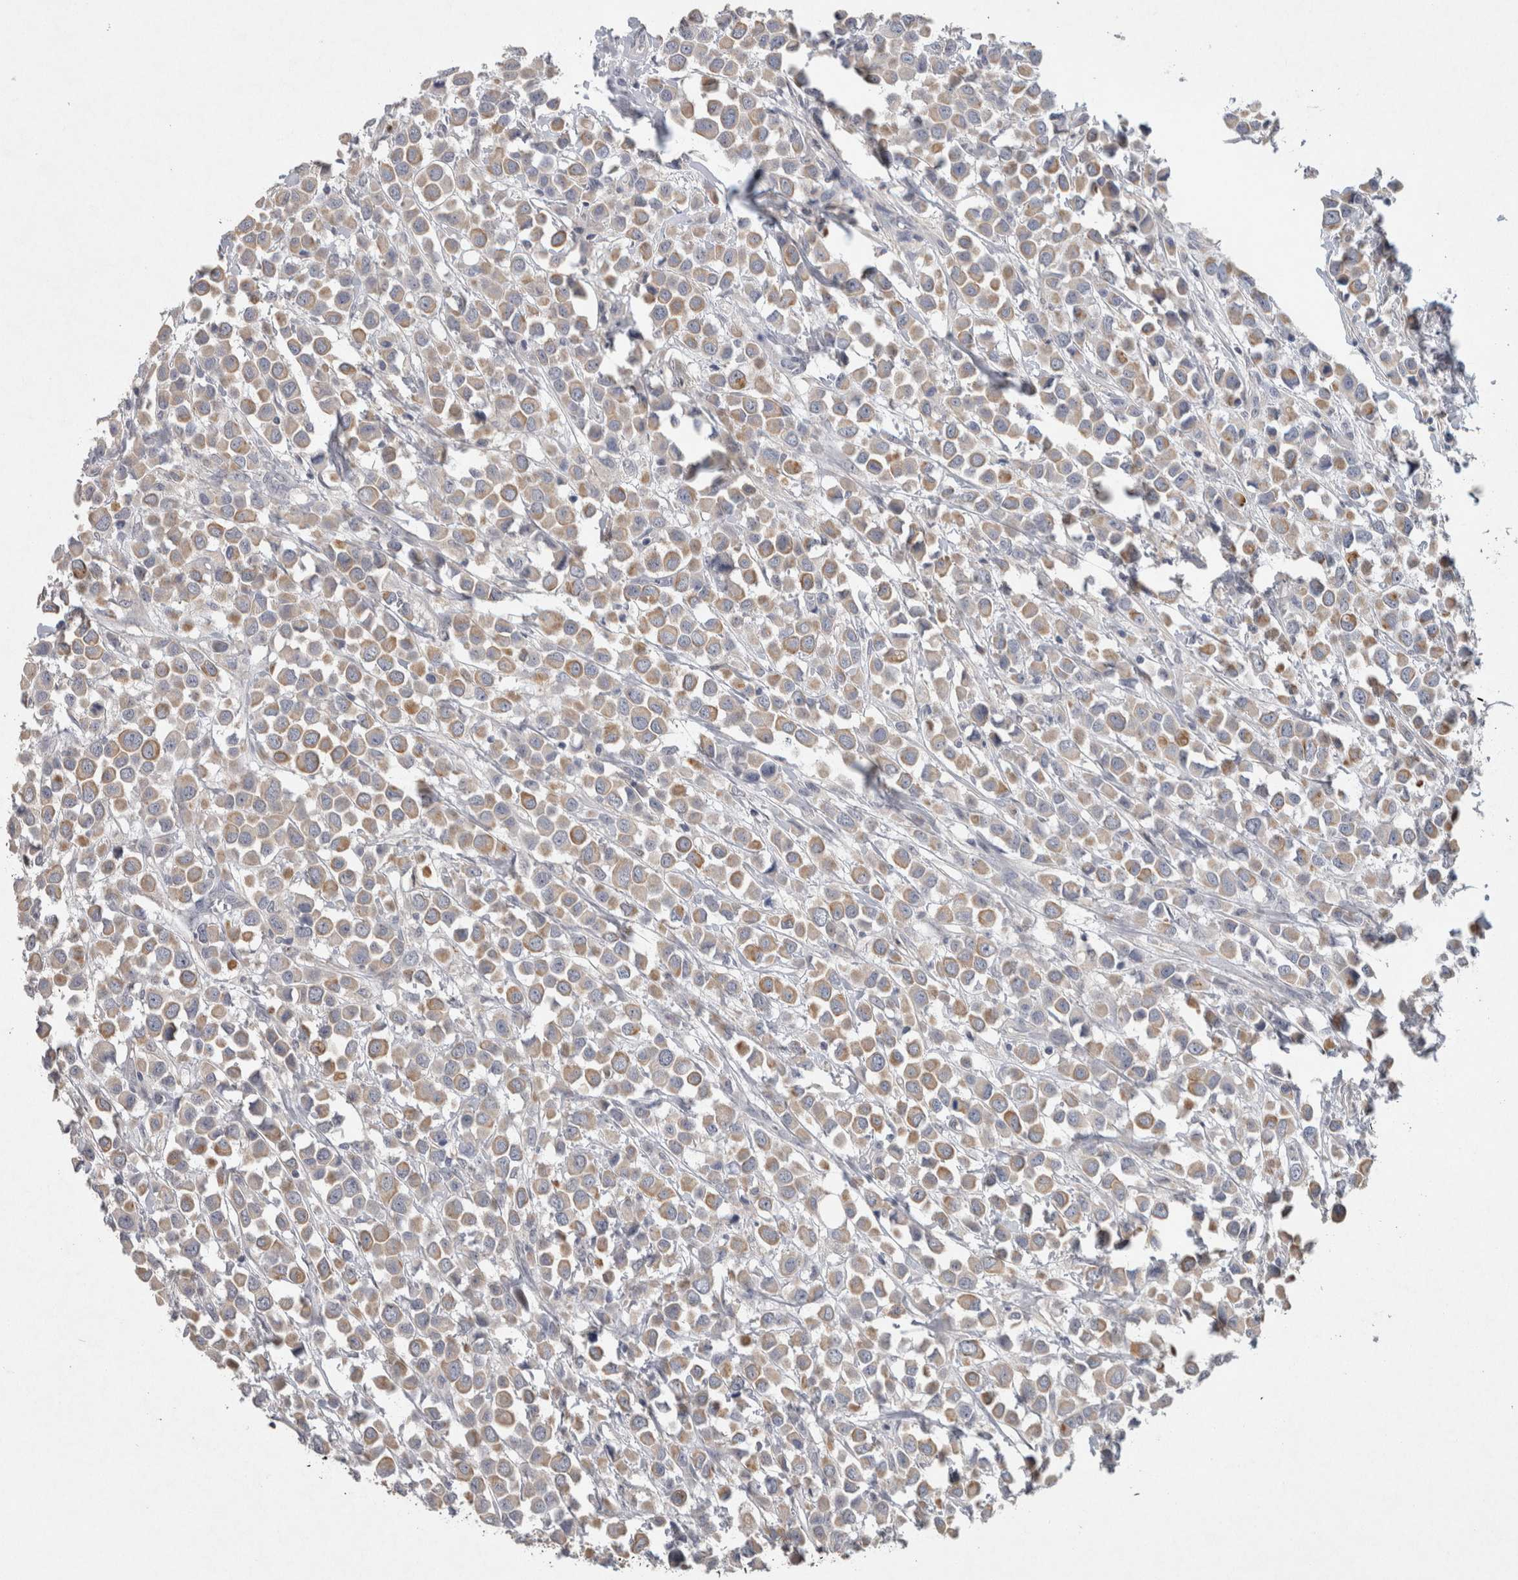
{"staining": {"intensity": "moderate", "quantity": "25%-75%", "location": "cytoplasmic/membranous"}, "tissue": "breast cancer", "cell_type": "Tumor cells", "image_type": "cancer", "snomed": [{"axis": "morphology", "description": "Duct carcinoma"}, {"axis": "topography", "description": "Breast"}], "caption": "Breast cancer (intraductal carcinoma) stained for a protein exhibits moderate cytoplasmic/membranous positivity in tumor cells. (Stains: DAB in brown, nuclei in blue, Microscopy: brightfield microscopy at high magnification).", "gene": "HEXD", "patient": {"sex": "female", "age": 61}}